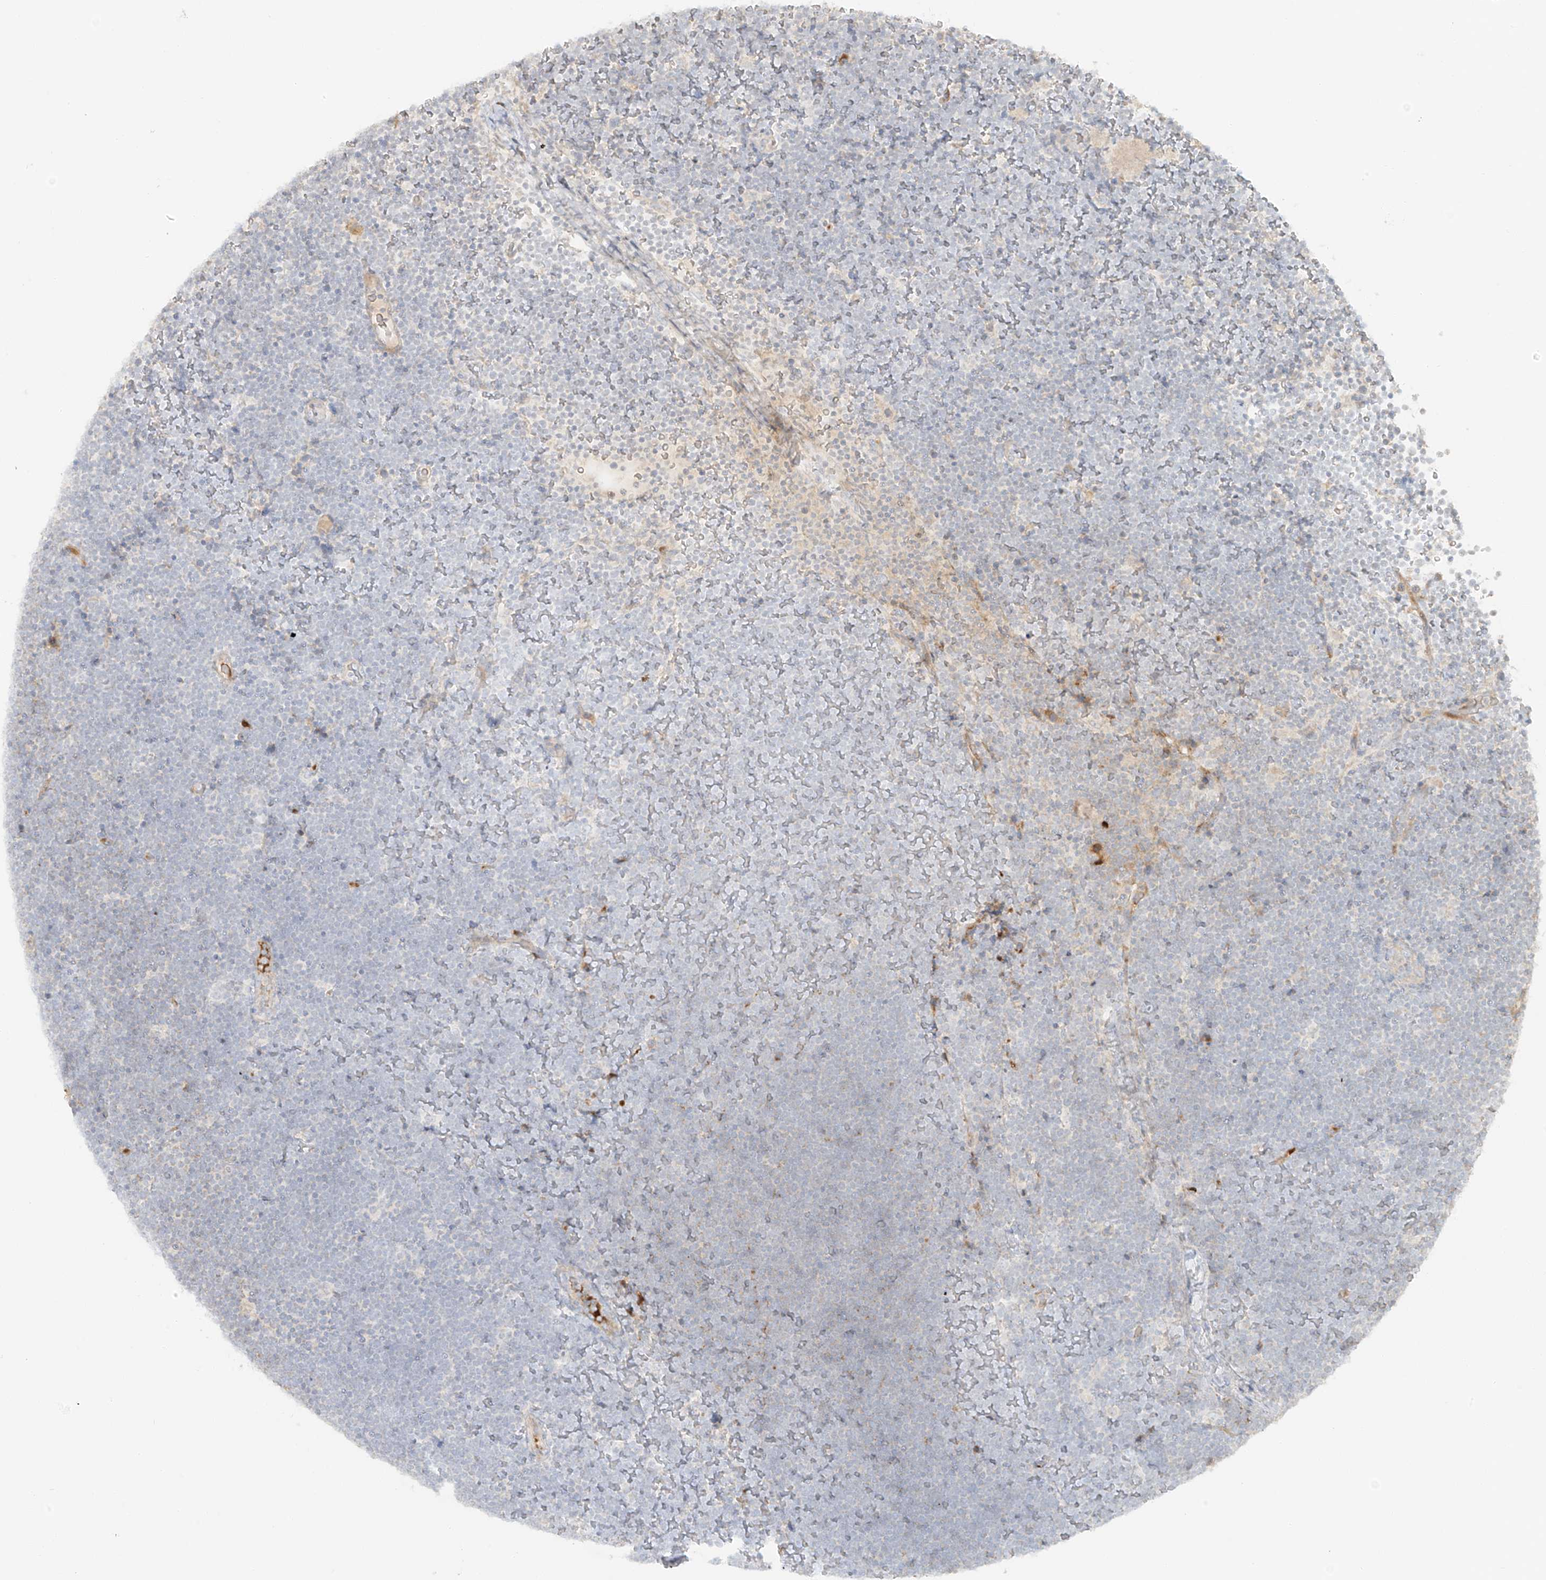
{"staining": {"intensity": "negative", "quantity": "none", "location": "none"}, "tissue": "lymphoma", "cell_type": "Tumor cells", "image_type": "cancer", "snomed": [{"axis": "morphology", "description": "Malignant lymphoma, non-Hodgkin's type, High grade"}, {"axis": "topography", "description": "Lymph node"}], "caption": "Immunohistochemistry (IHC) of malignant lymphoma, non-Hodgkin's type (high-grade) demonstrates no staining in tumor cells. Nuclei are stained in blue.", "gene": "MIPEP", "patient": {"sex": "male", "age": 13}}